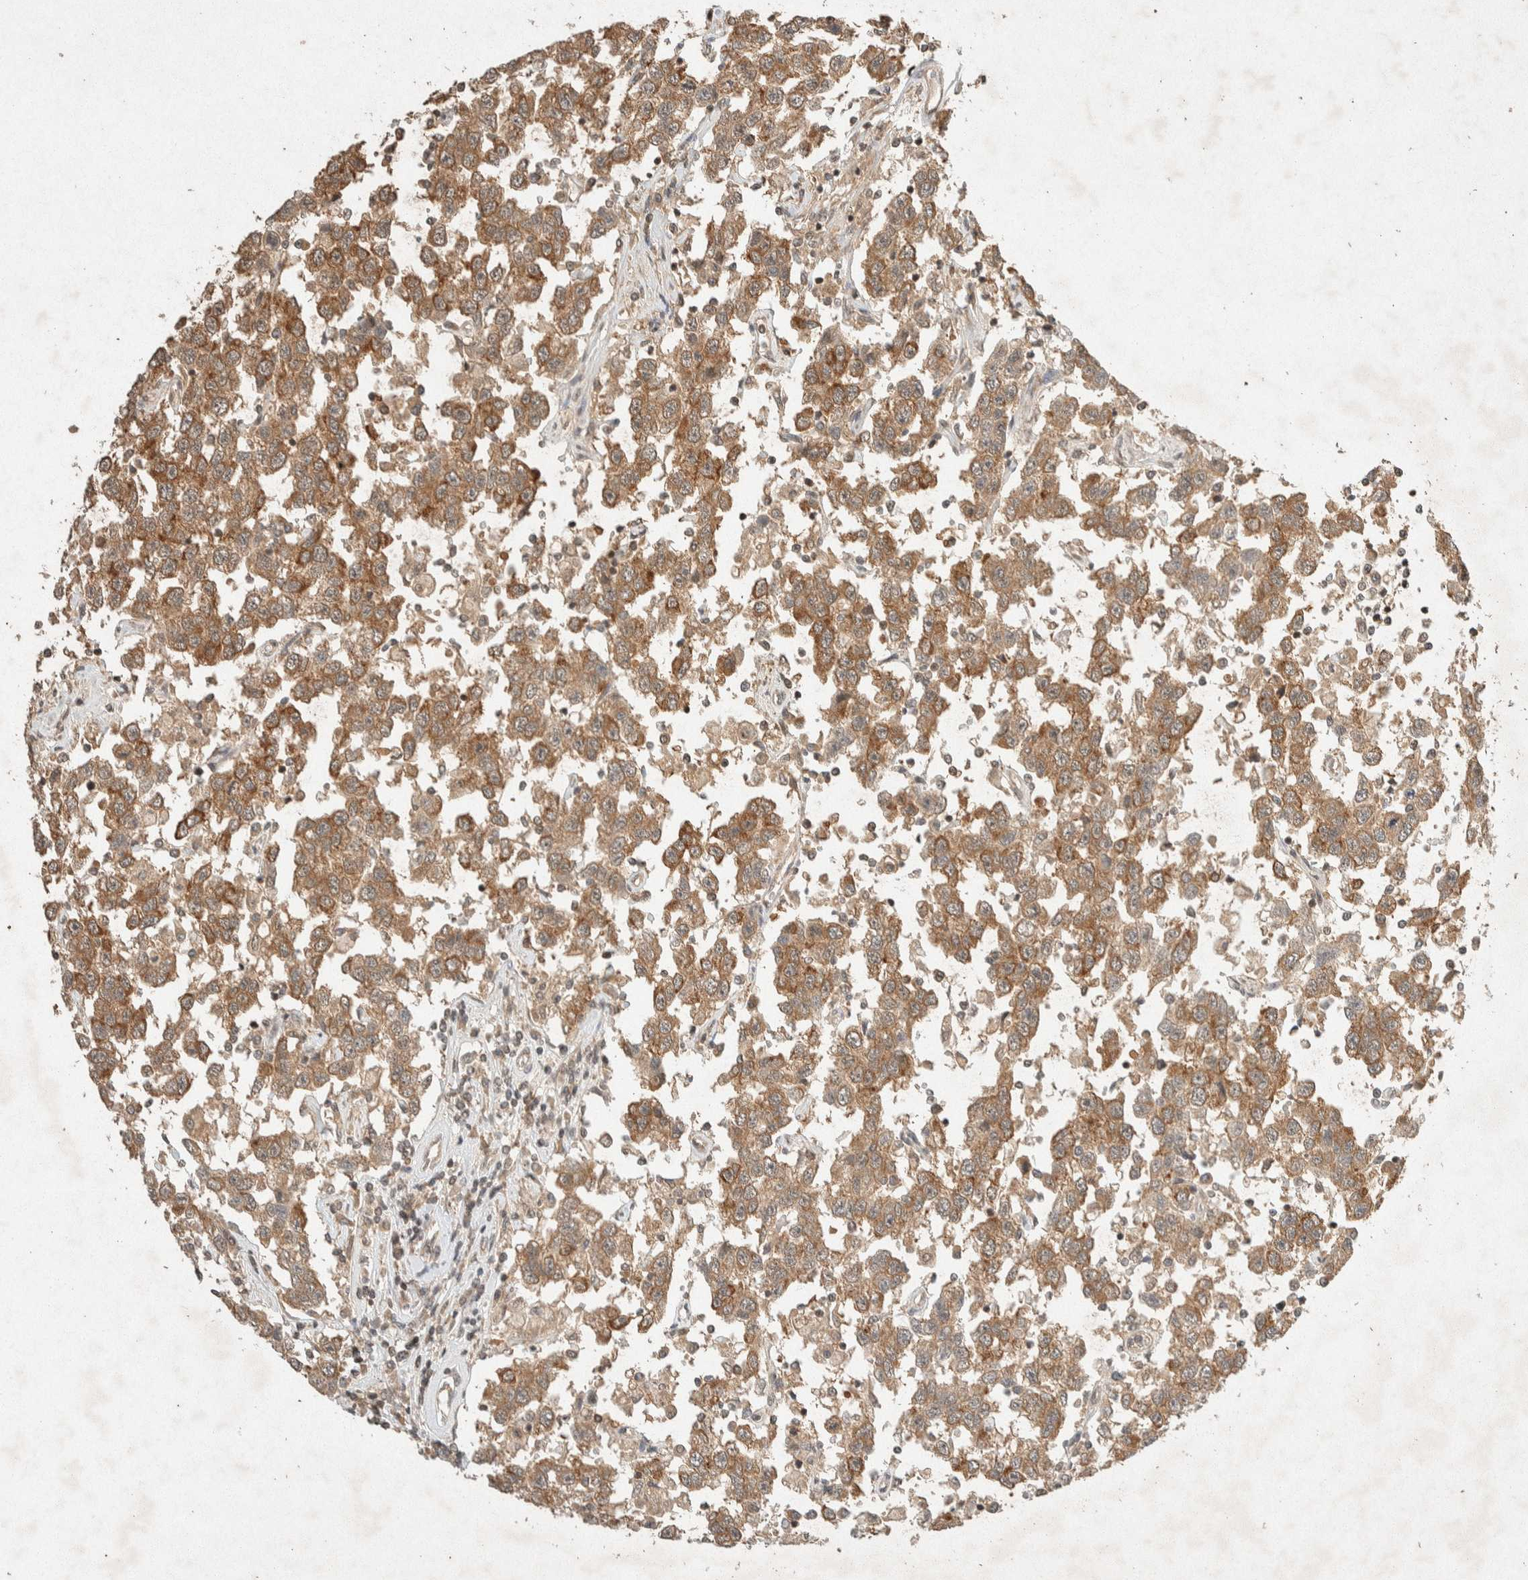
{"staining": {"intensity": "moderate", "quantity": ">75%", "location": "cytoplasmic/membranous"}, "tissue": "testis cancer", "cell_type": "Tumor cells", "image_type": "cancer", "snomed": [{"axis": "morphology", "description": "Seminoma, NOS"}, {"axis": "topography", "description": "Testis"}], "caption": "Testis cancer tissue demonstrates moderate cytoplasmic/membranous expression in about >75% of tumor cells (Stains: DAB (3,3'-diaminobenzidine) in brown, nuclei in blue, Microscopy: brightfield microscopy at high magnification).", "gene": "THRA", "patient": {"sex": "male", "age": 41}}